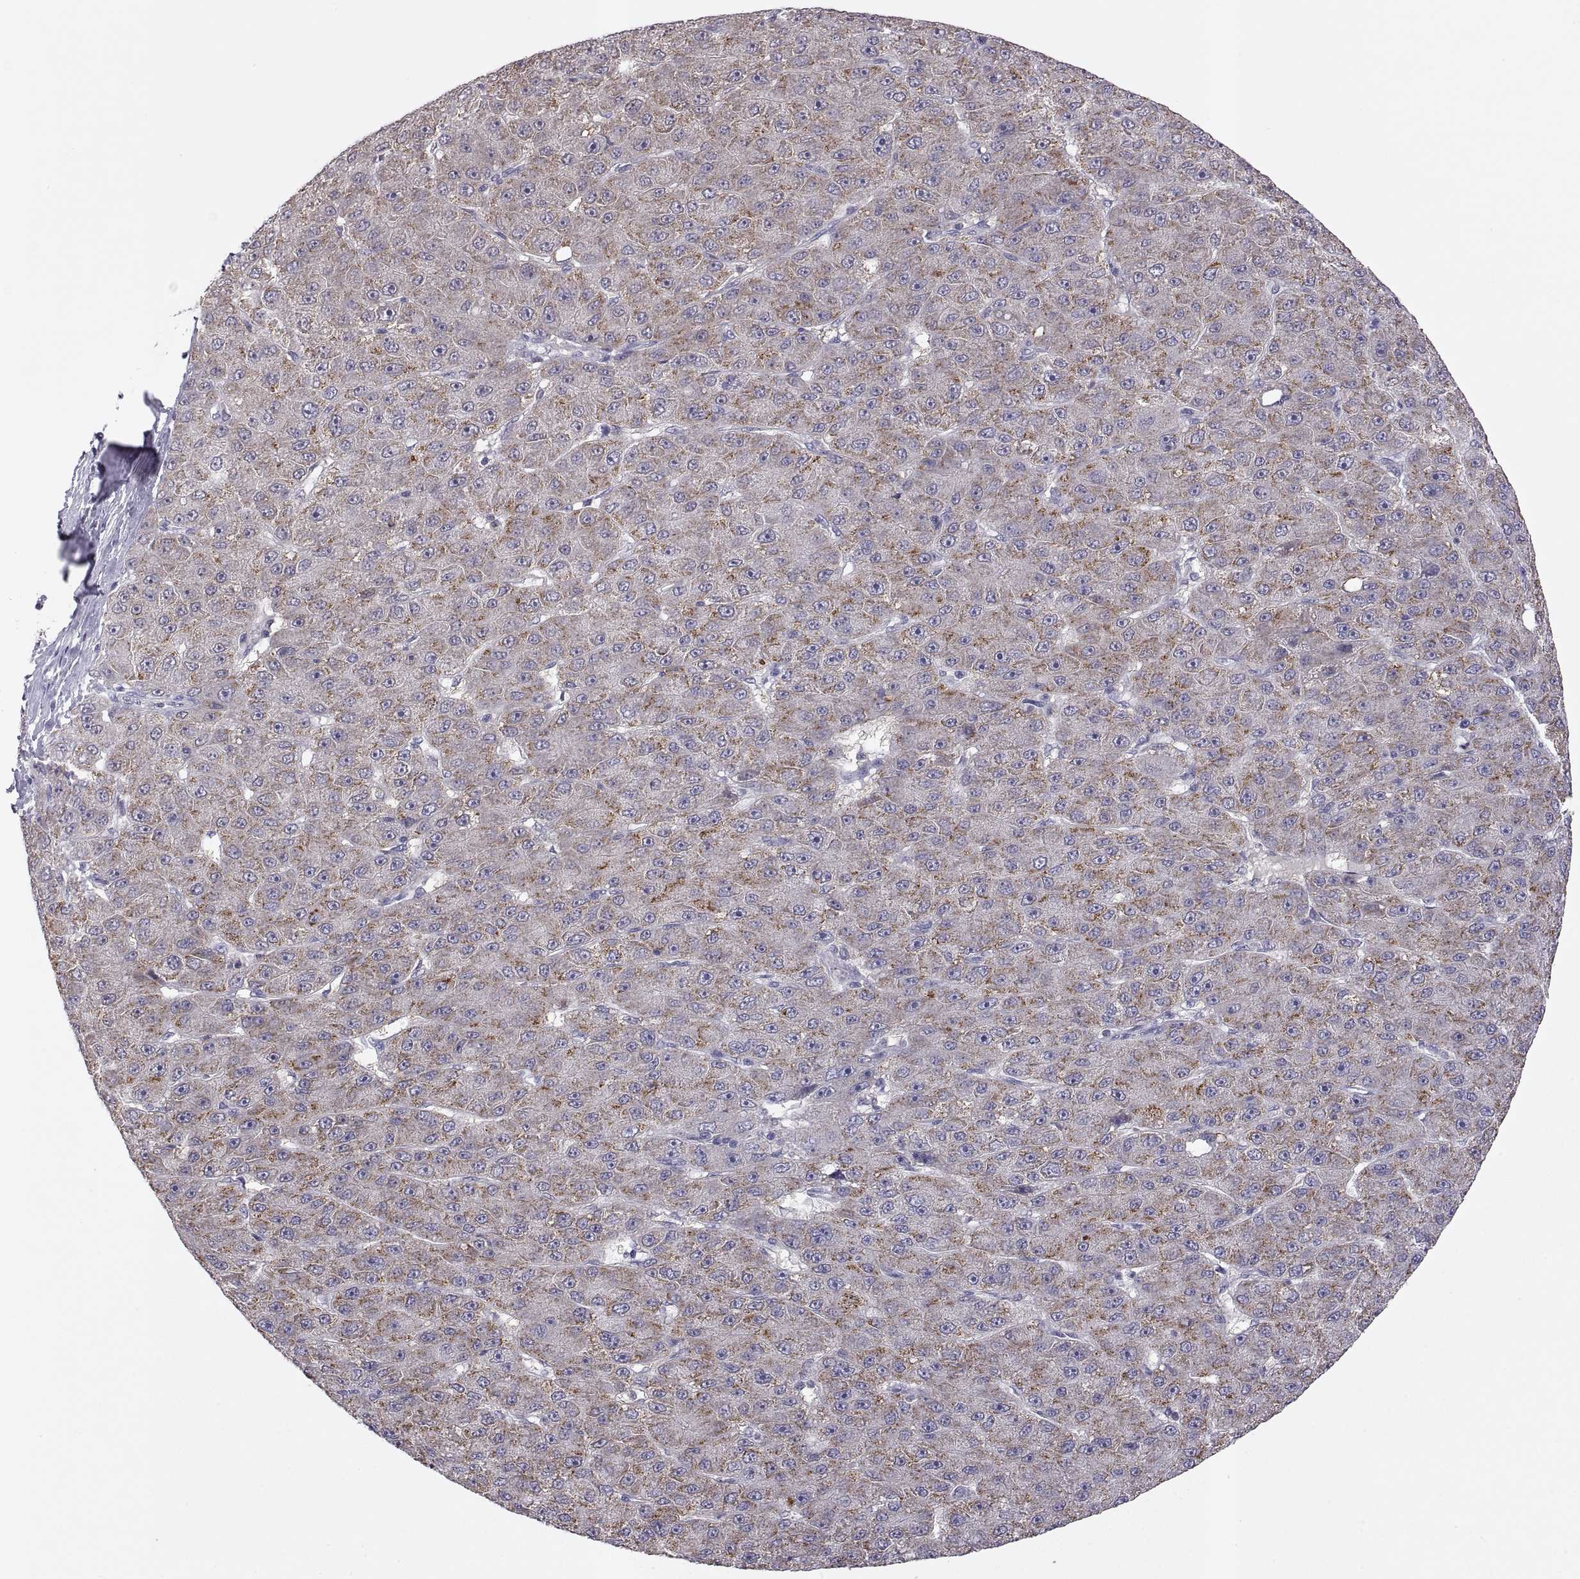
{"staining": {"intensity": "weak", "quantity": "25%-75%", "location": "cytoplasmic/membranous"}, "tissue": "liver cancer", "cell_type": "Tumor cells", "image_type": "cancer", "snomed": [{"axis": "morphology", "description": "Carcinoma, Hepatocellular, NOS"}, {"axis": "topography", "description": "Liver"}], "caption": "High-magnification brightfield microscopy of liver hepatocellular carcinoma stained with DAB (3,3'-diaminobenzidine) (brown) and counterstained with hematoxylin (blue). tumor cells exhibit weak cytoplasmic/membranous staining is present in approximately25%-75% of cells.", "gene": "FGF9", "patient": {"sex": "male", "age": 67}}